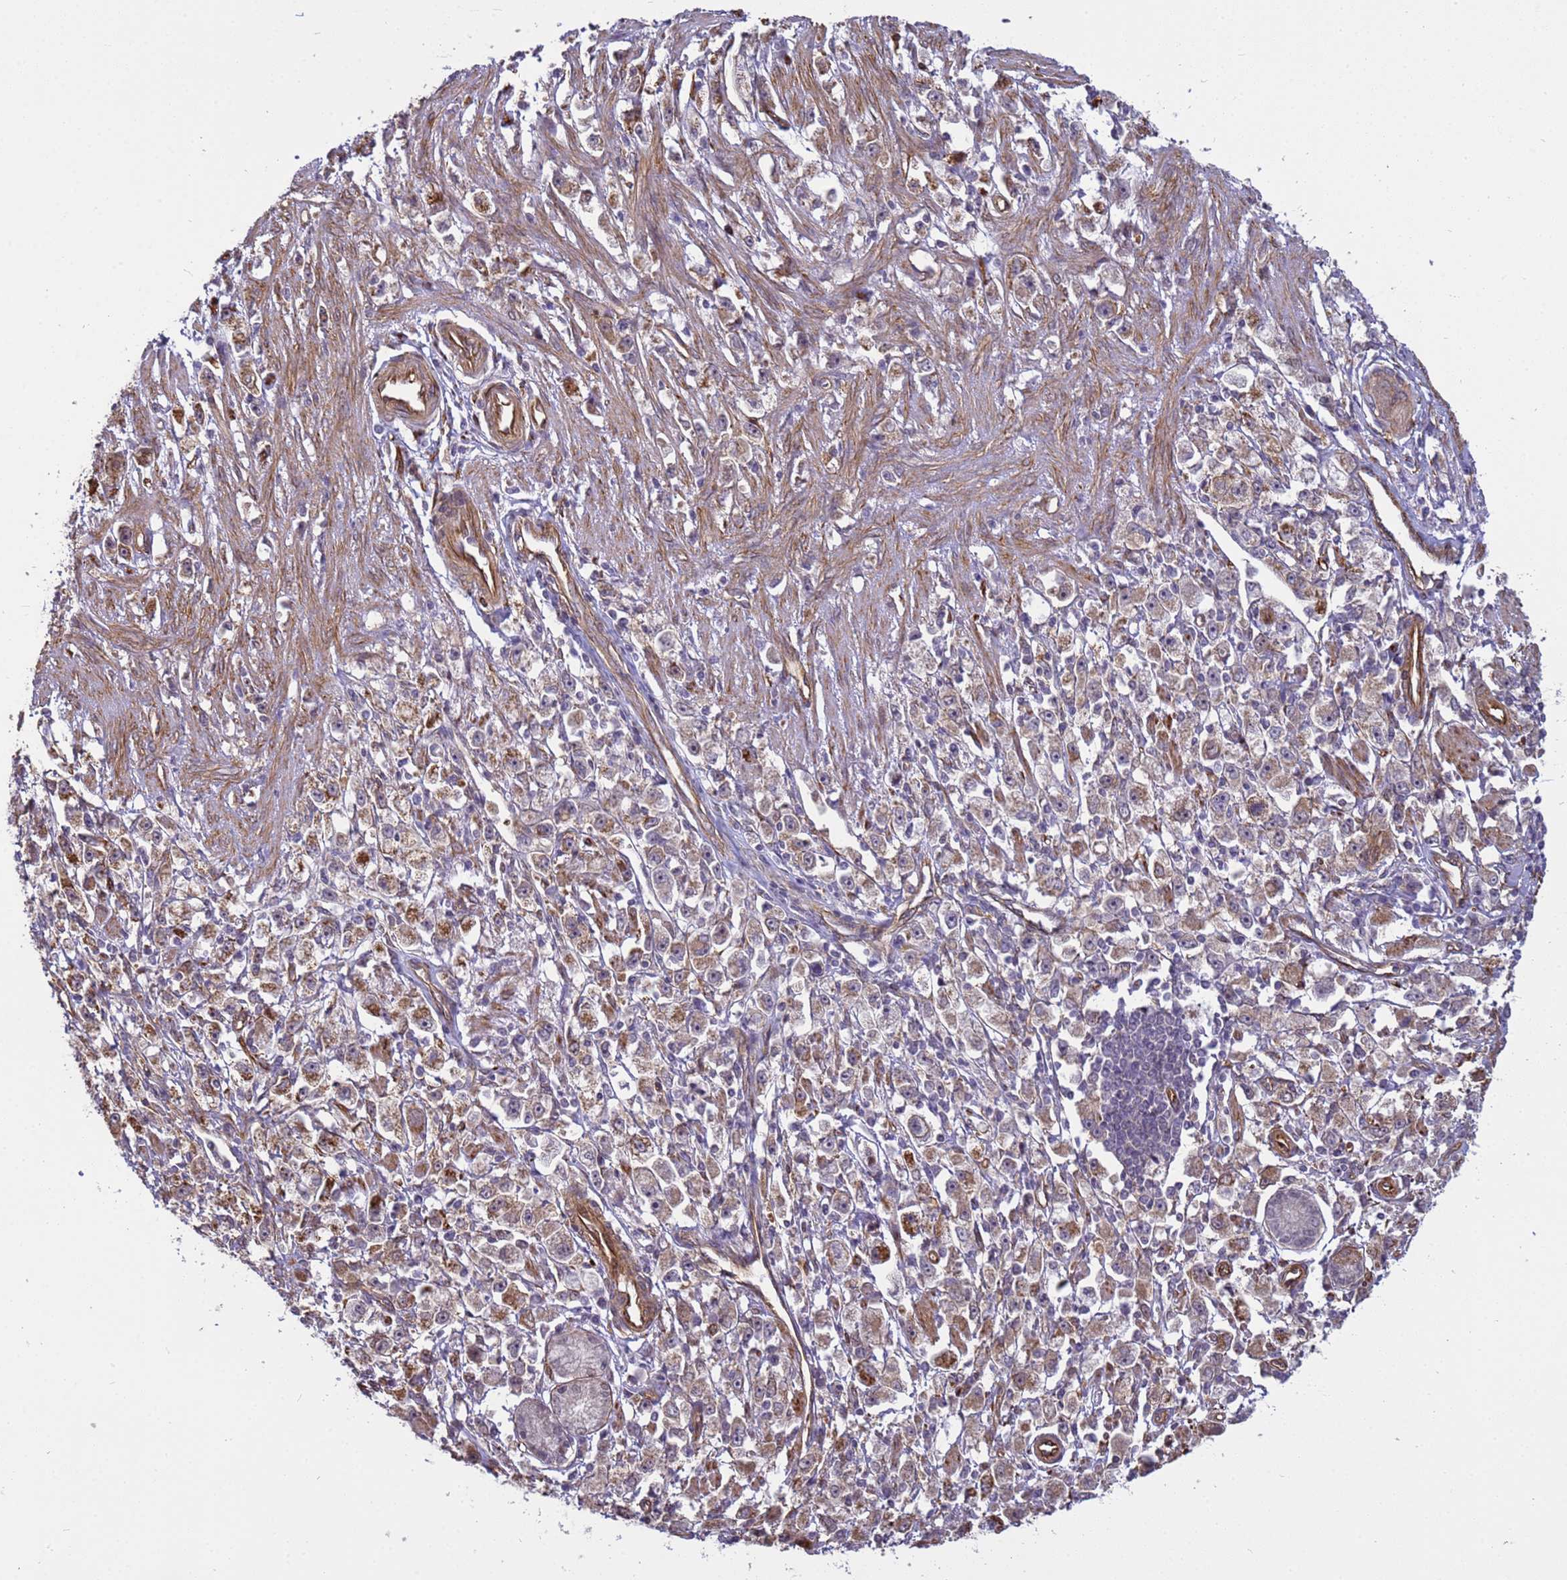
{"staining": {"intensity": "moderate", "quantity": ">75%", "location": "cytoplasmic/membranous"}, "tissue": "stomach cancer", "cell_type": "Tumor cells", "image_type": "cancer", "snomed": [{"axis": "morphology", "description": "Adenocarcinoma, NOS"}, {"axis": "topography", "description": "Stomach"}], "caption": "This histopathology image reveals immunohistochemistry (IHC) staining of adenocarcinoma (stomach), with medium moderate cytoplasmic/membranous positivity in about >75% of tumor cells.", "gene": "ITGB4", "patient": {"sex": "female", "age": 59}}